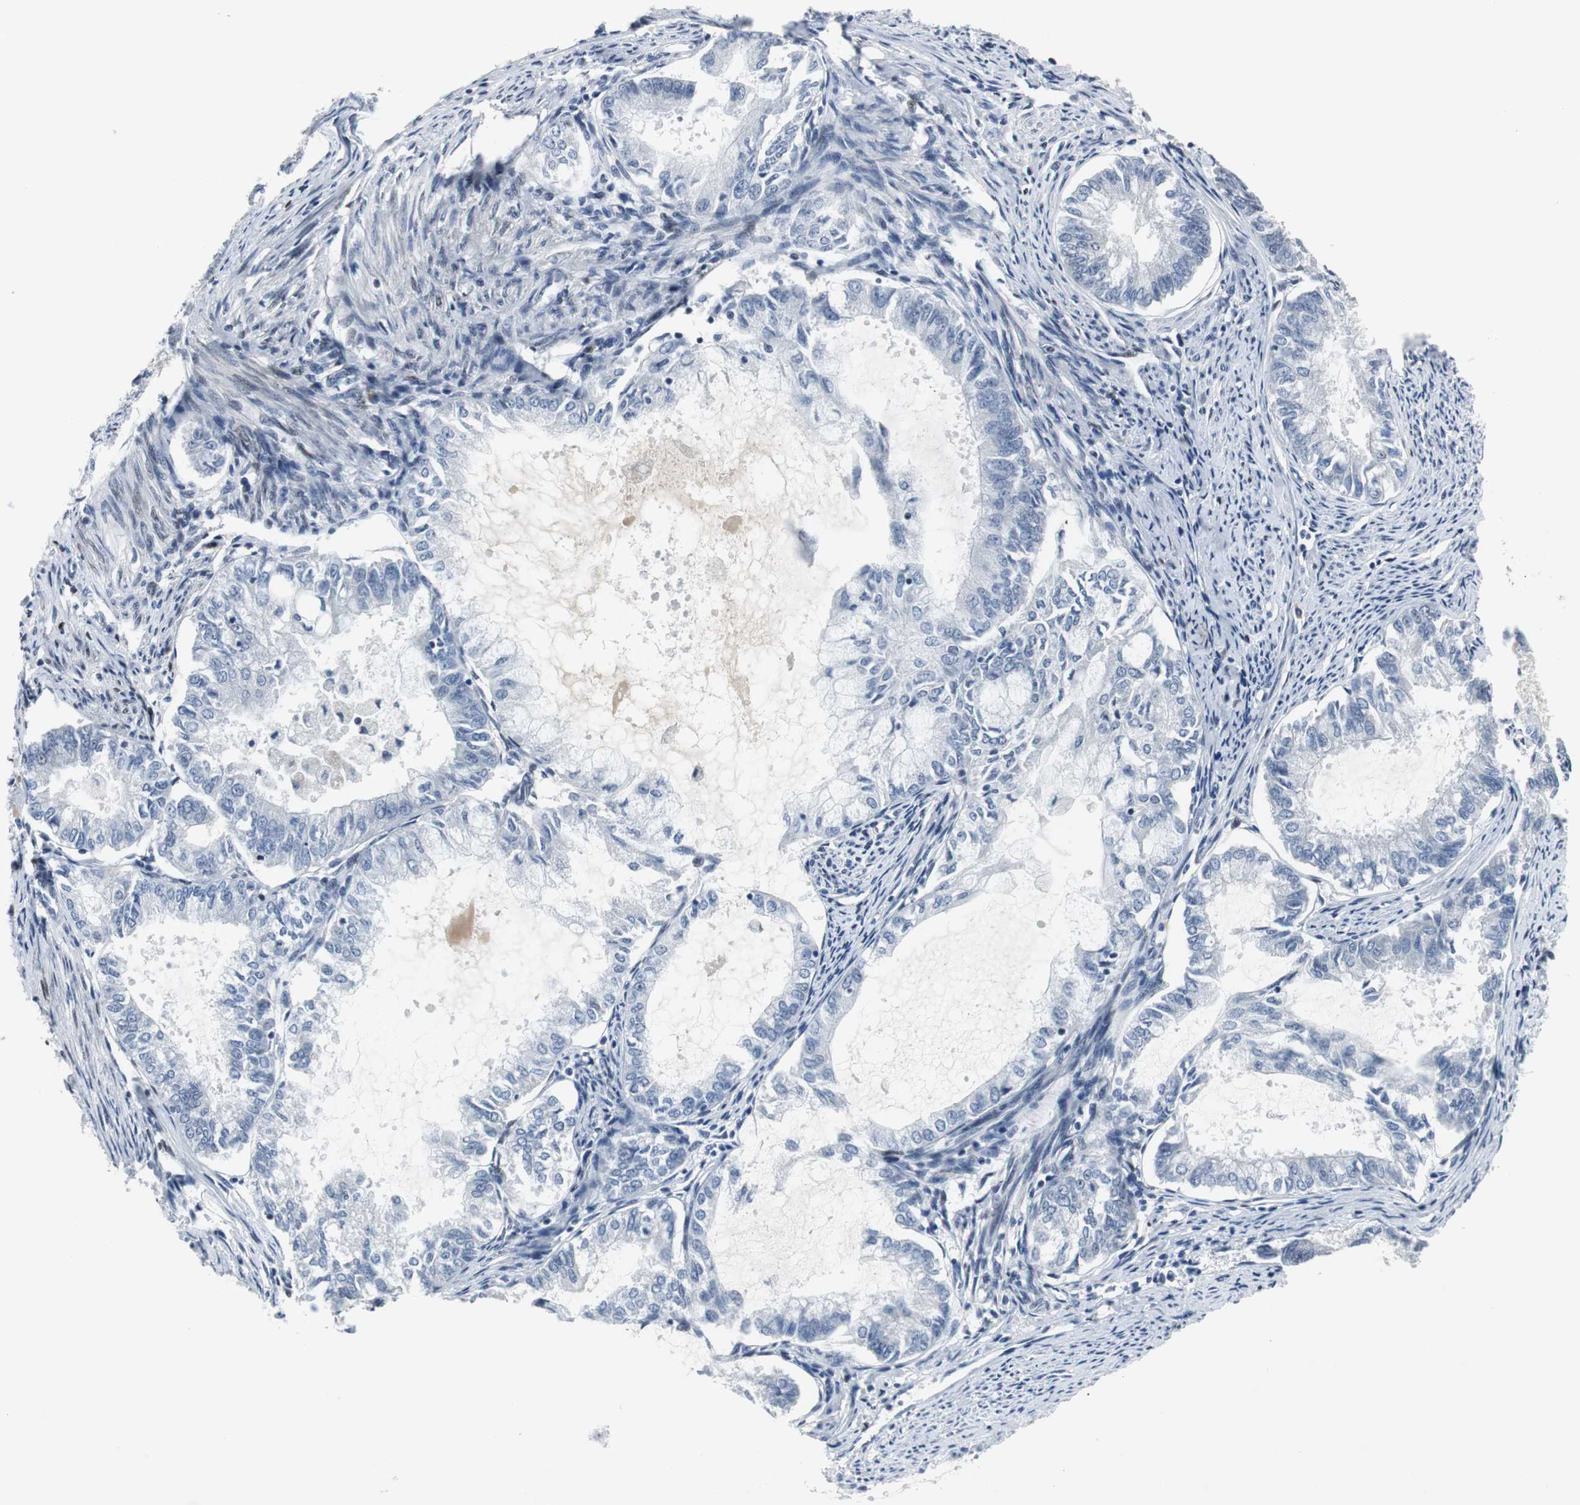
{"staining": {"intensity": "negative", "quantity": "none", "location": "none"}, "tissue": "endometrial cancer", "cell_type": "Tumor cells", "image_type": "cancer", "snomed": [{"axis": "morphology", "description": "Adenocarcinoma, NOS"}, {"axis": "topography", "description": "Endometrium"}], "caption": "DAB (3,3'-diaminobenzidine) immunohistochemical staining of endometrial adenocarcinoma demonstrates no significant expression in tumor cells.", "gene": "ELK1", "patient": {"sex": "female", "age": 86}}